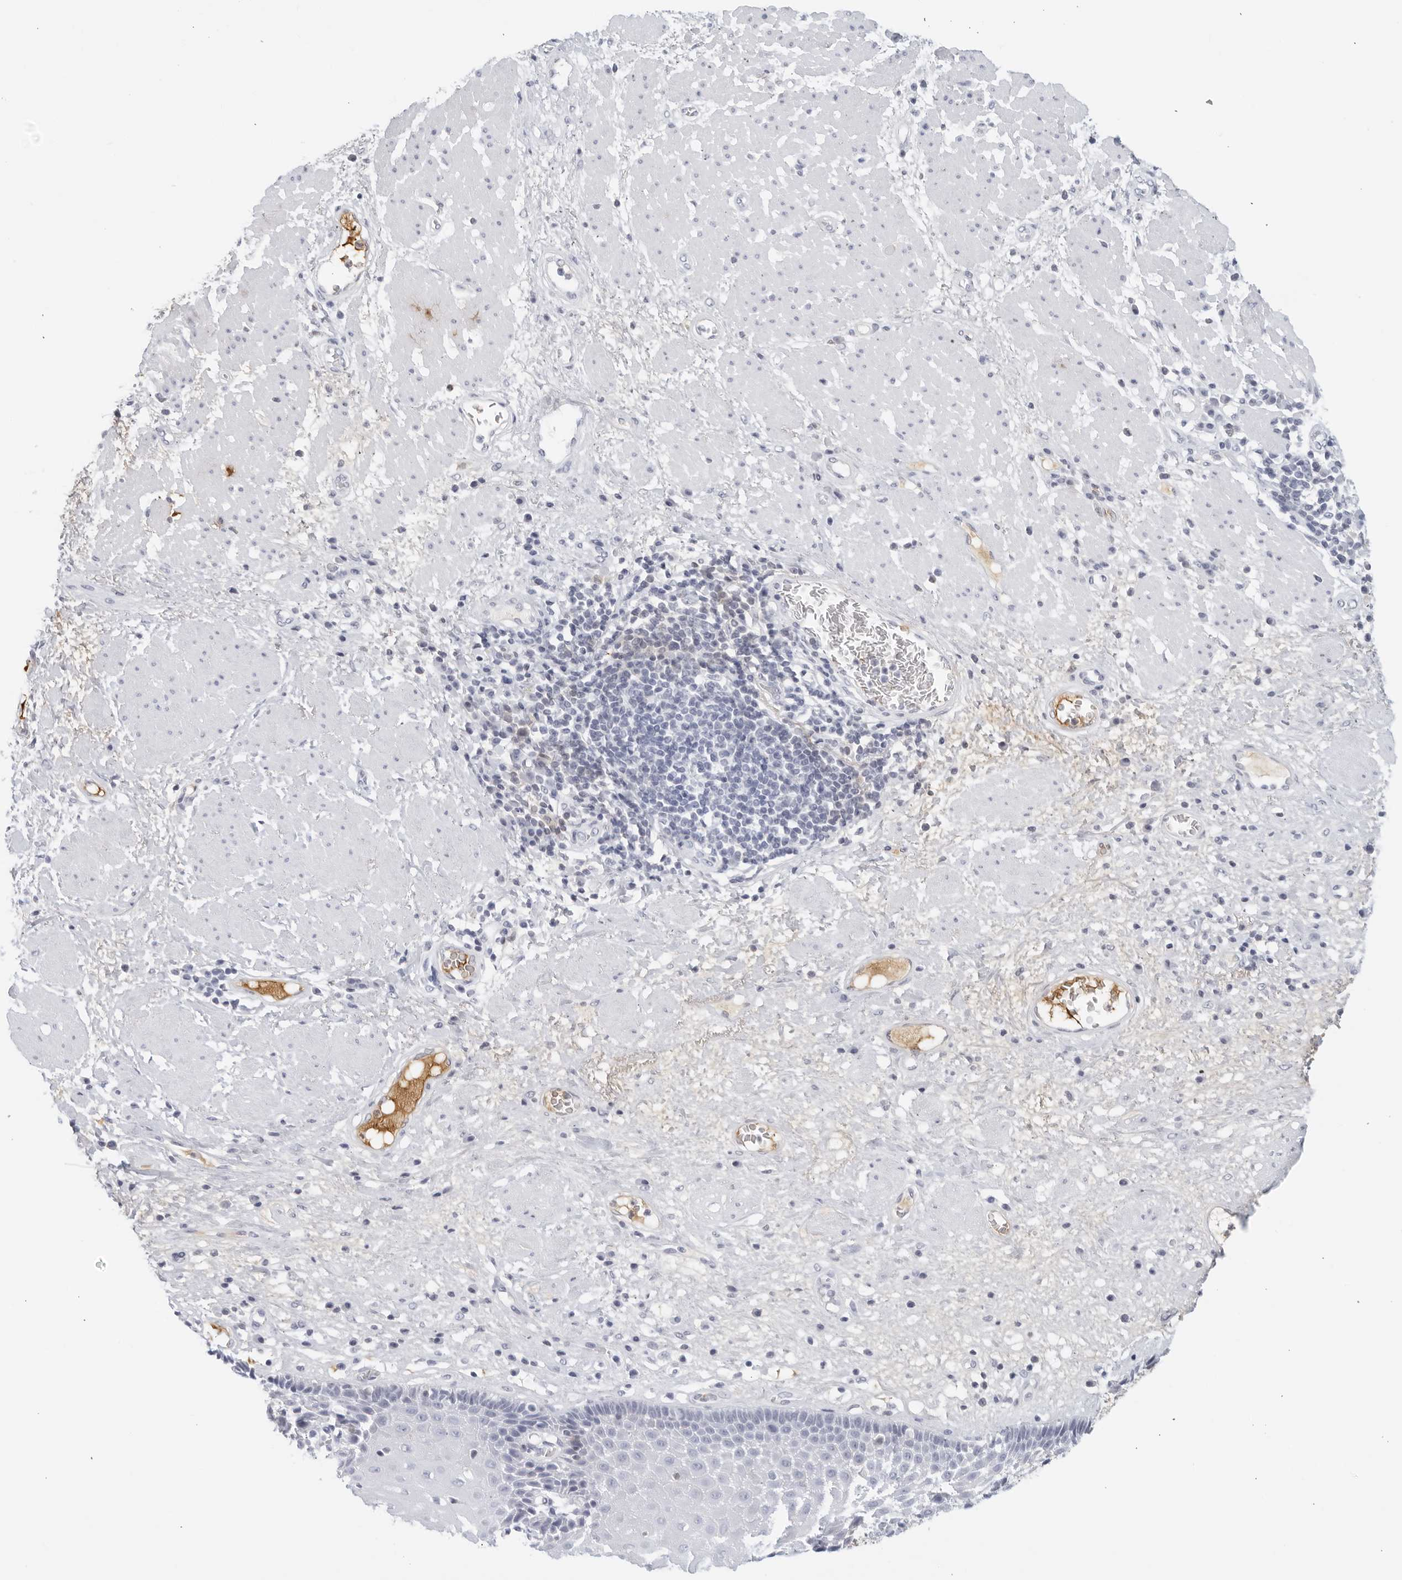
{"staining": {"intensity": "negative", "quantity": "none", "location": "none"}, "tissue": "esophagus", "cell_type": "Squamous epithelial cells", "image_type": "normal", "snomed": [{"axis": "morphology", "description": "Normal tissue, NOS"}, {"axis": "morphology", "description": "Adenocarcinoma, NOS"}, {"axis": "topography", "description": "Esophagus"}], "caption": "There is no significant staining in squamous epithelial cells of esophagus. The staining is performed using DAB brown chromogen with nuclei counter-stained in using hematoxylin.", "gene": "FGG", "patient": {"sex": "male", "age": 62}}